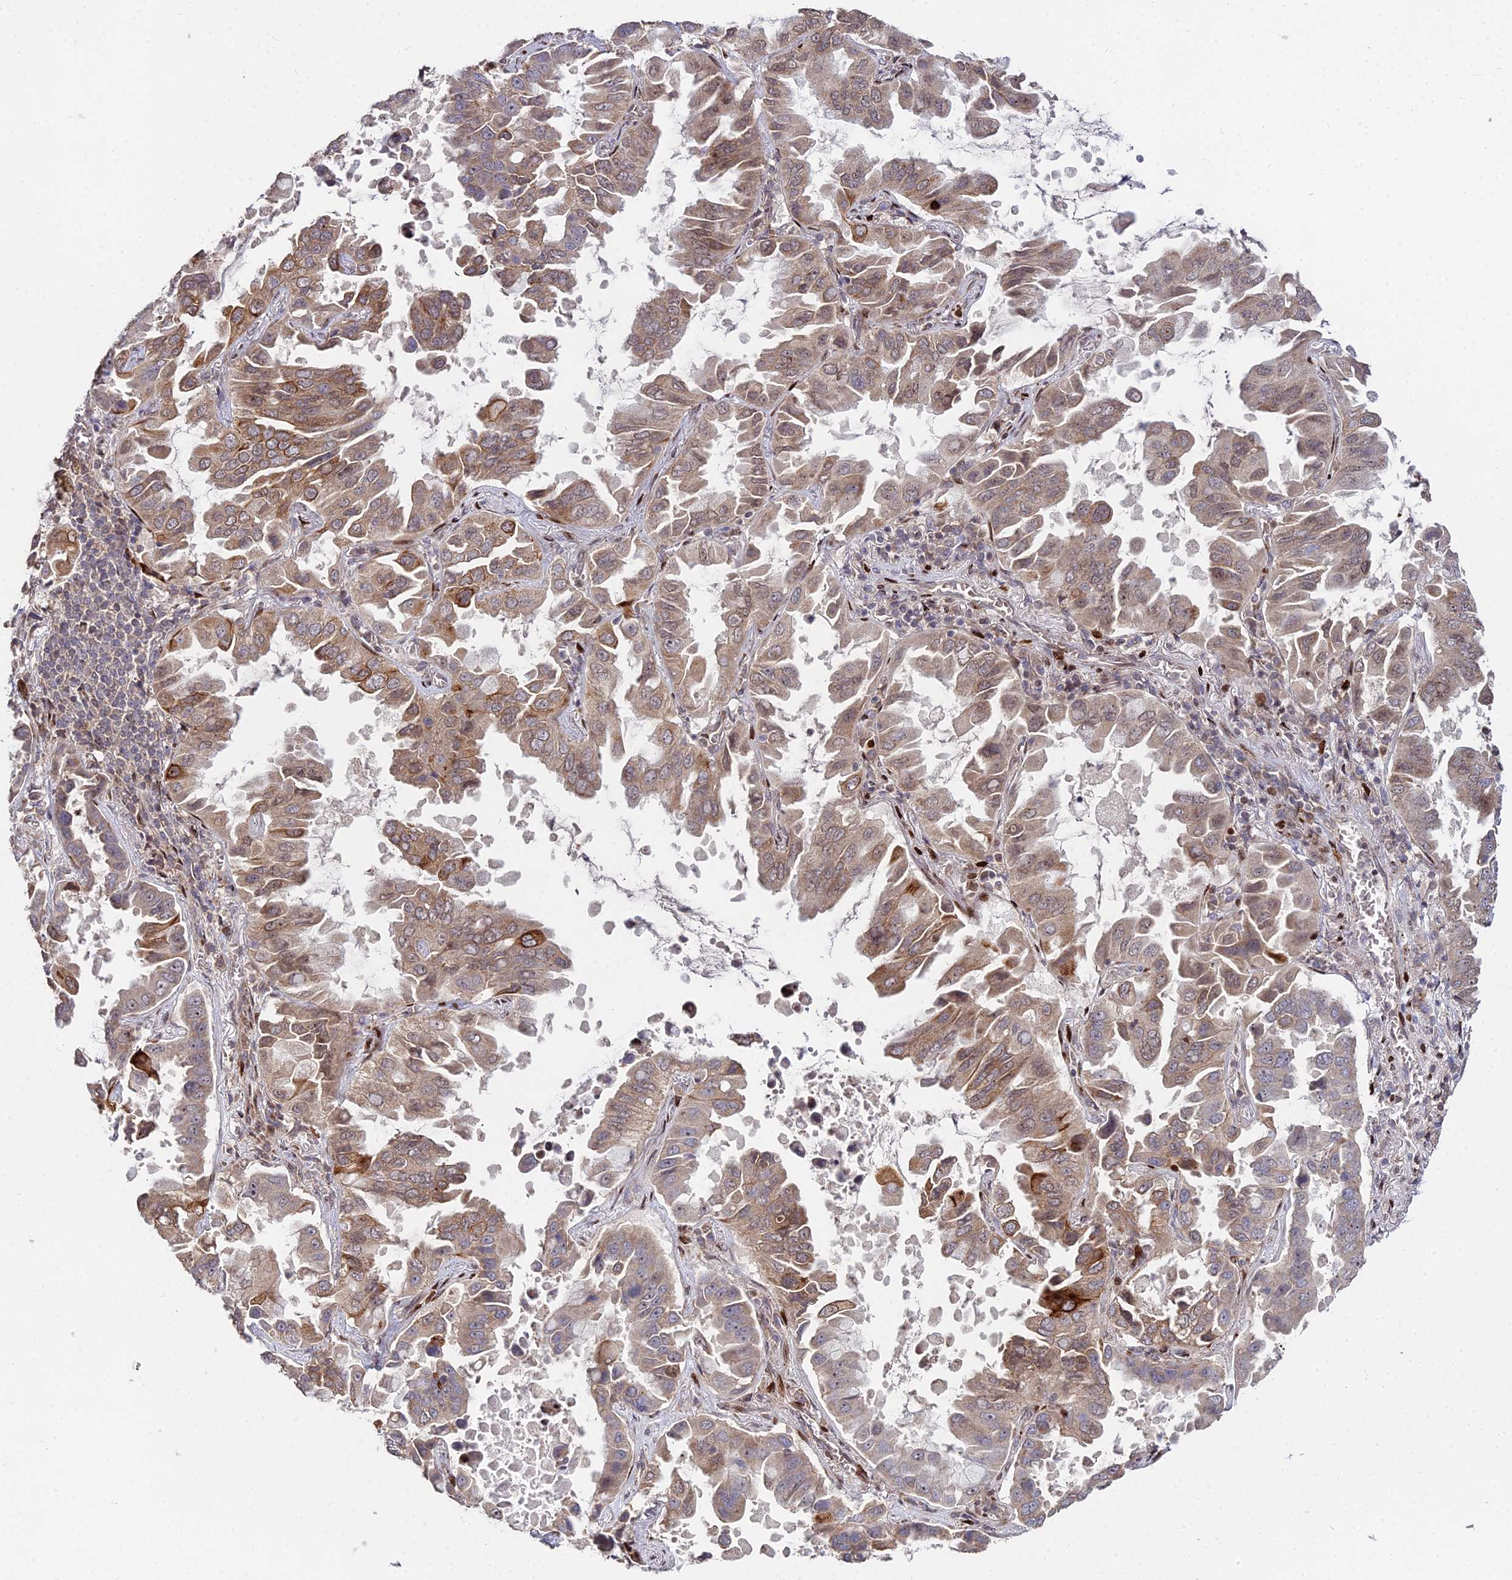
{"staining": {"intensity": "moderate", "quantity": ">75%", "location": "cytoplasmic/membranous"}, "tissue": "lung cancer", "cell_type": "Tumor cells", "image_type": "cancer", "snomed": [{"axis": "morphology", "description": "Adenocarcinoma, NOS"}, {"axis": "topography", "description": "Lung"}], "caption": "Protein expression analysis of lung cancer exhibits moderate cytoplasmic/membranous staining in about >75% of tumor cells.", "gene": "RBMS2", "patient": {"sex": "male", "age": 64}}